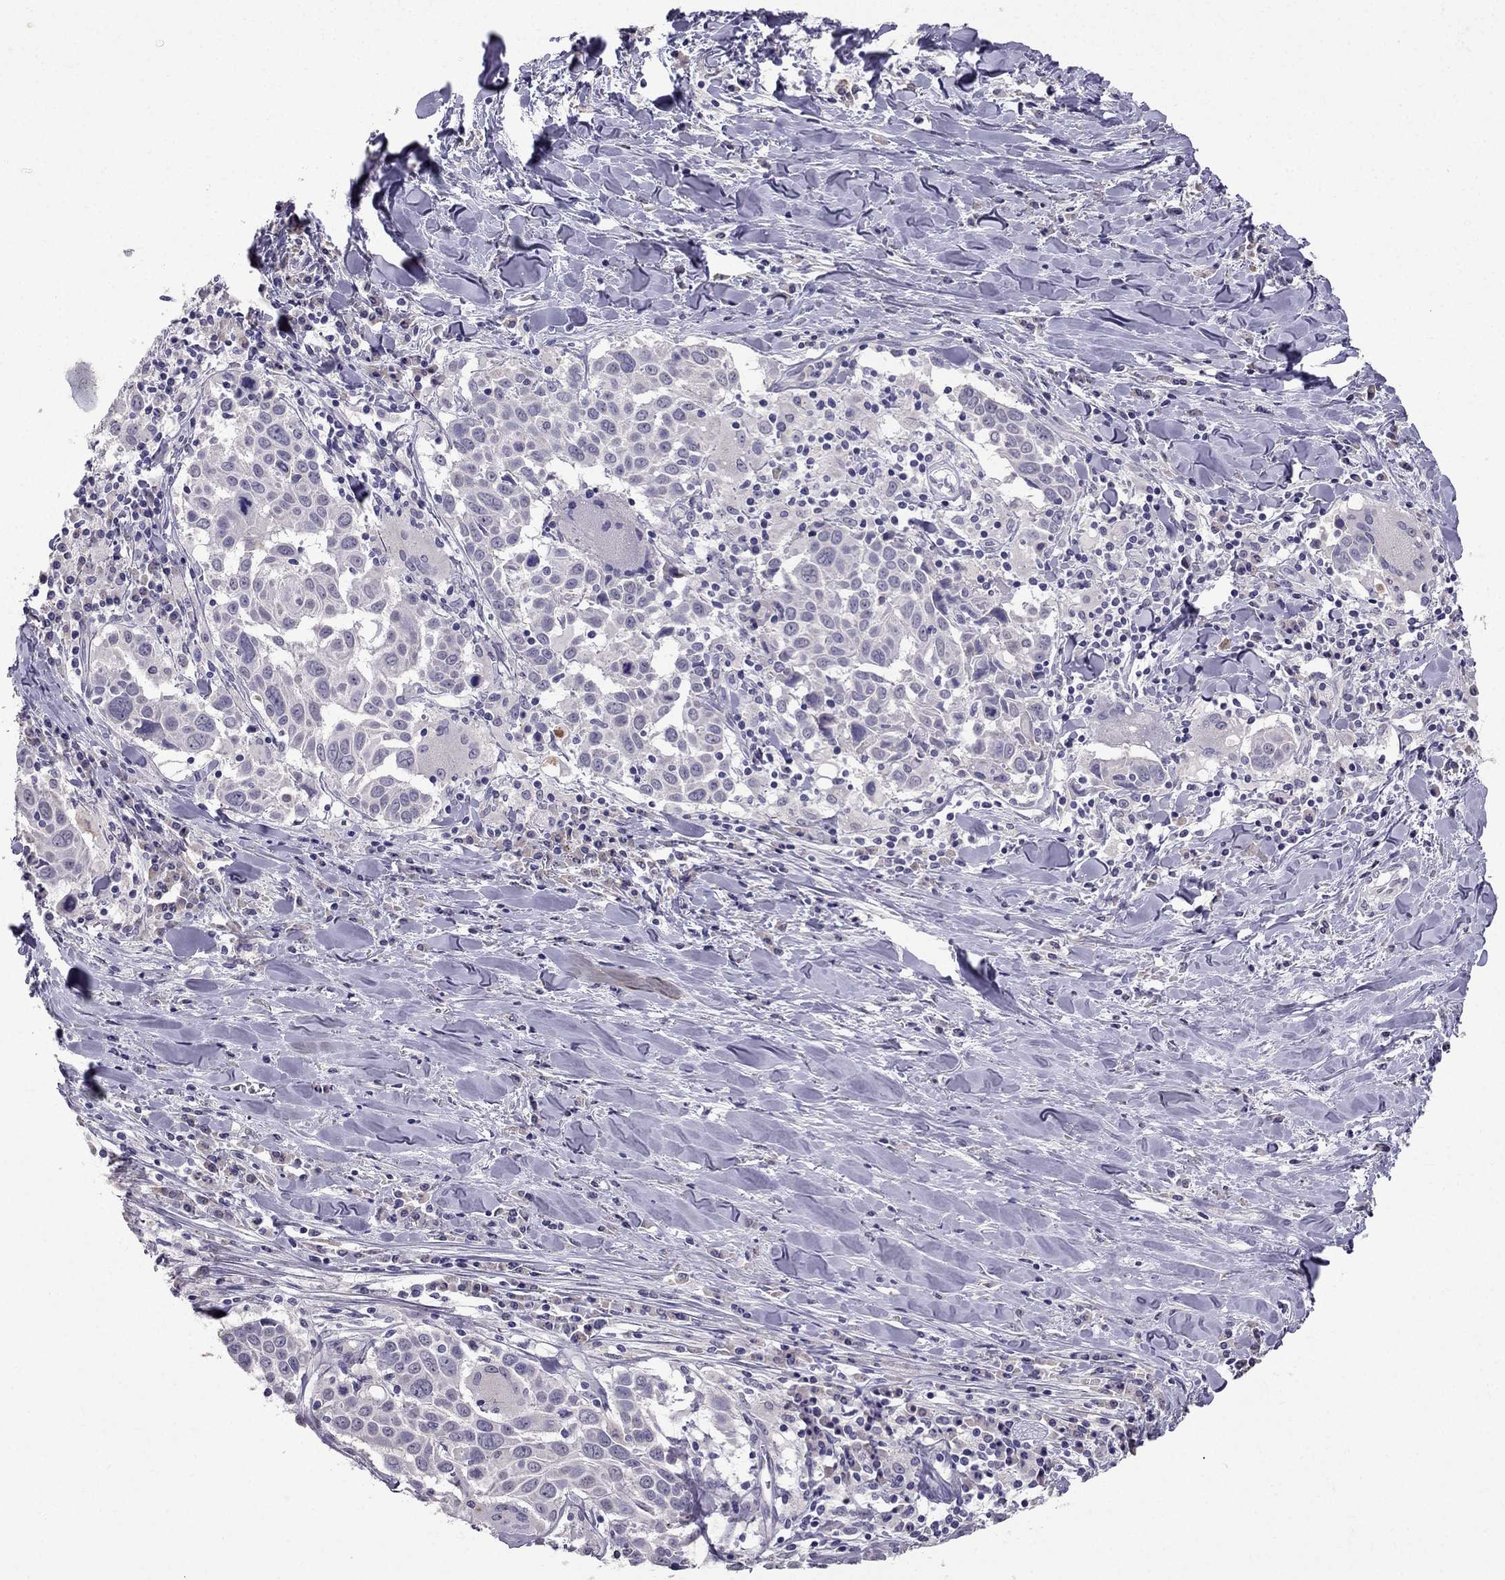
{"staining": {"intensity": "negative", "quantity": "none", "location": "none"}, "tissue": "lung cancer", "cell_type": "Tumor cells", "image_type": "cancer", "snomed": [{"axis": "morphology", "description": "Squamous cell carcinoma, NOS"}, {"axis": "topography", "description": "Lung"}], "caption": "This is an IHC photomicrograph of human squamous cell carcinoma (lung). There is no positivity in tumor cells.", "gene": "SCG5", "patient": {"sex": "male", "age": 57}}